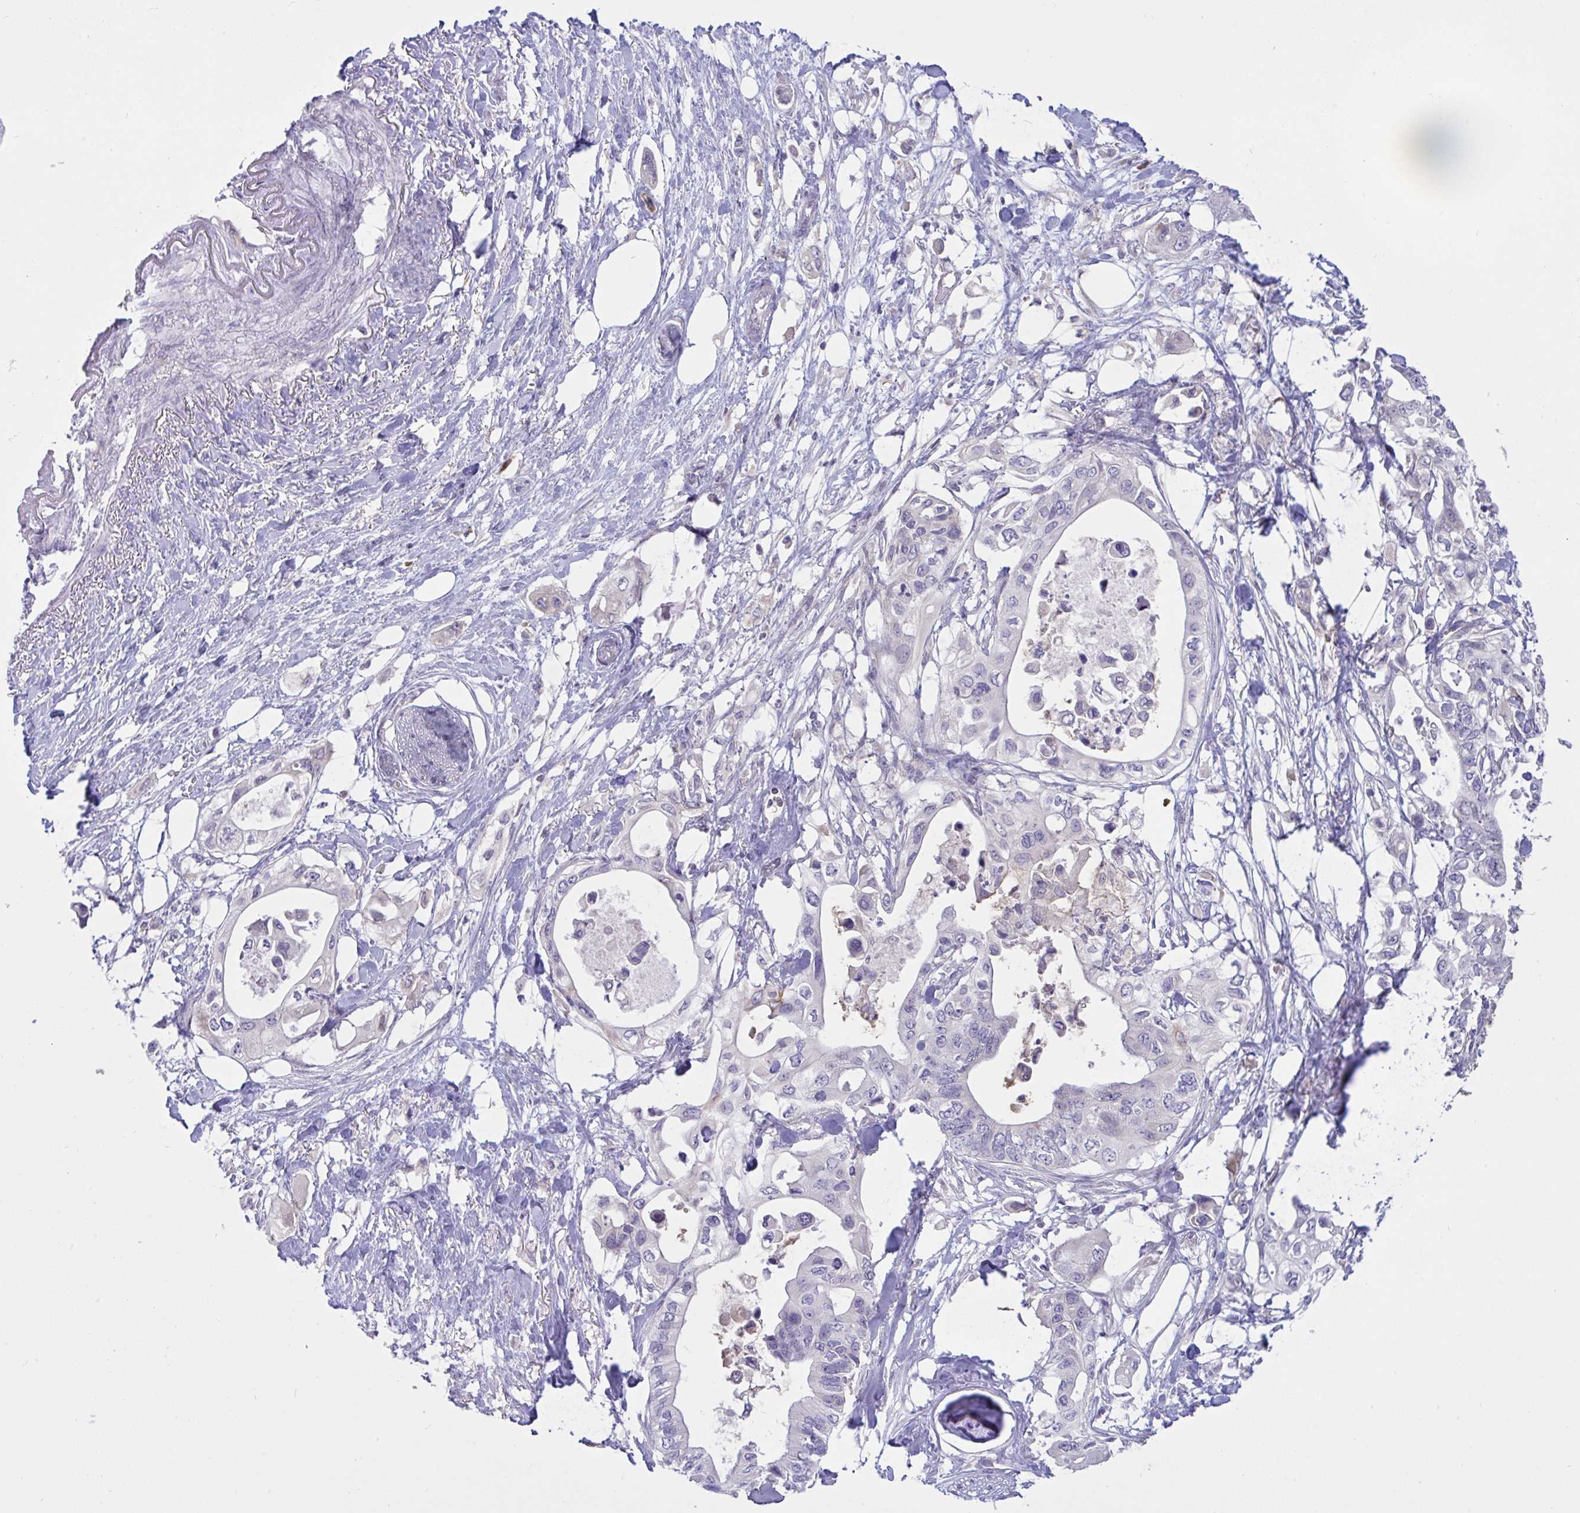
{"staining": {"intensity": "negative", "quantity": "none", "location": "none"}, "tissue": "pancreatic cancer", "cell_type": "Tumor cells", "image_type": "cancer", "snomed": [{"axis": "morphology", "description": "Adenocarcinoma, NOS"}, {"axis": "topography", "description": "Pancreas"}], "caption": "Tumor cells show no significant positivity in pancreatic adenocarcinoma.", "gene": "TMEM41A", "patient": {"sex": "female", "age": 63}}